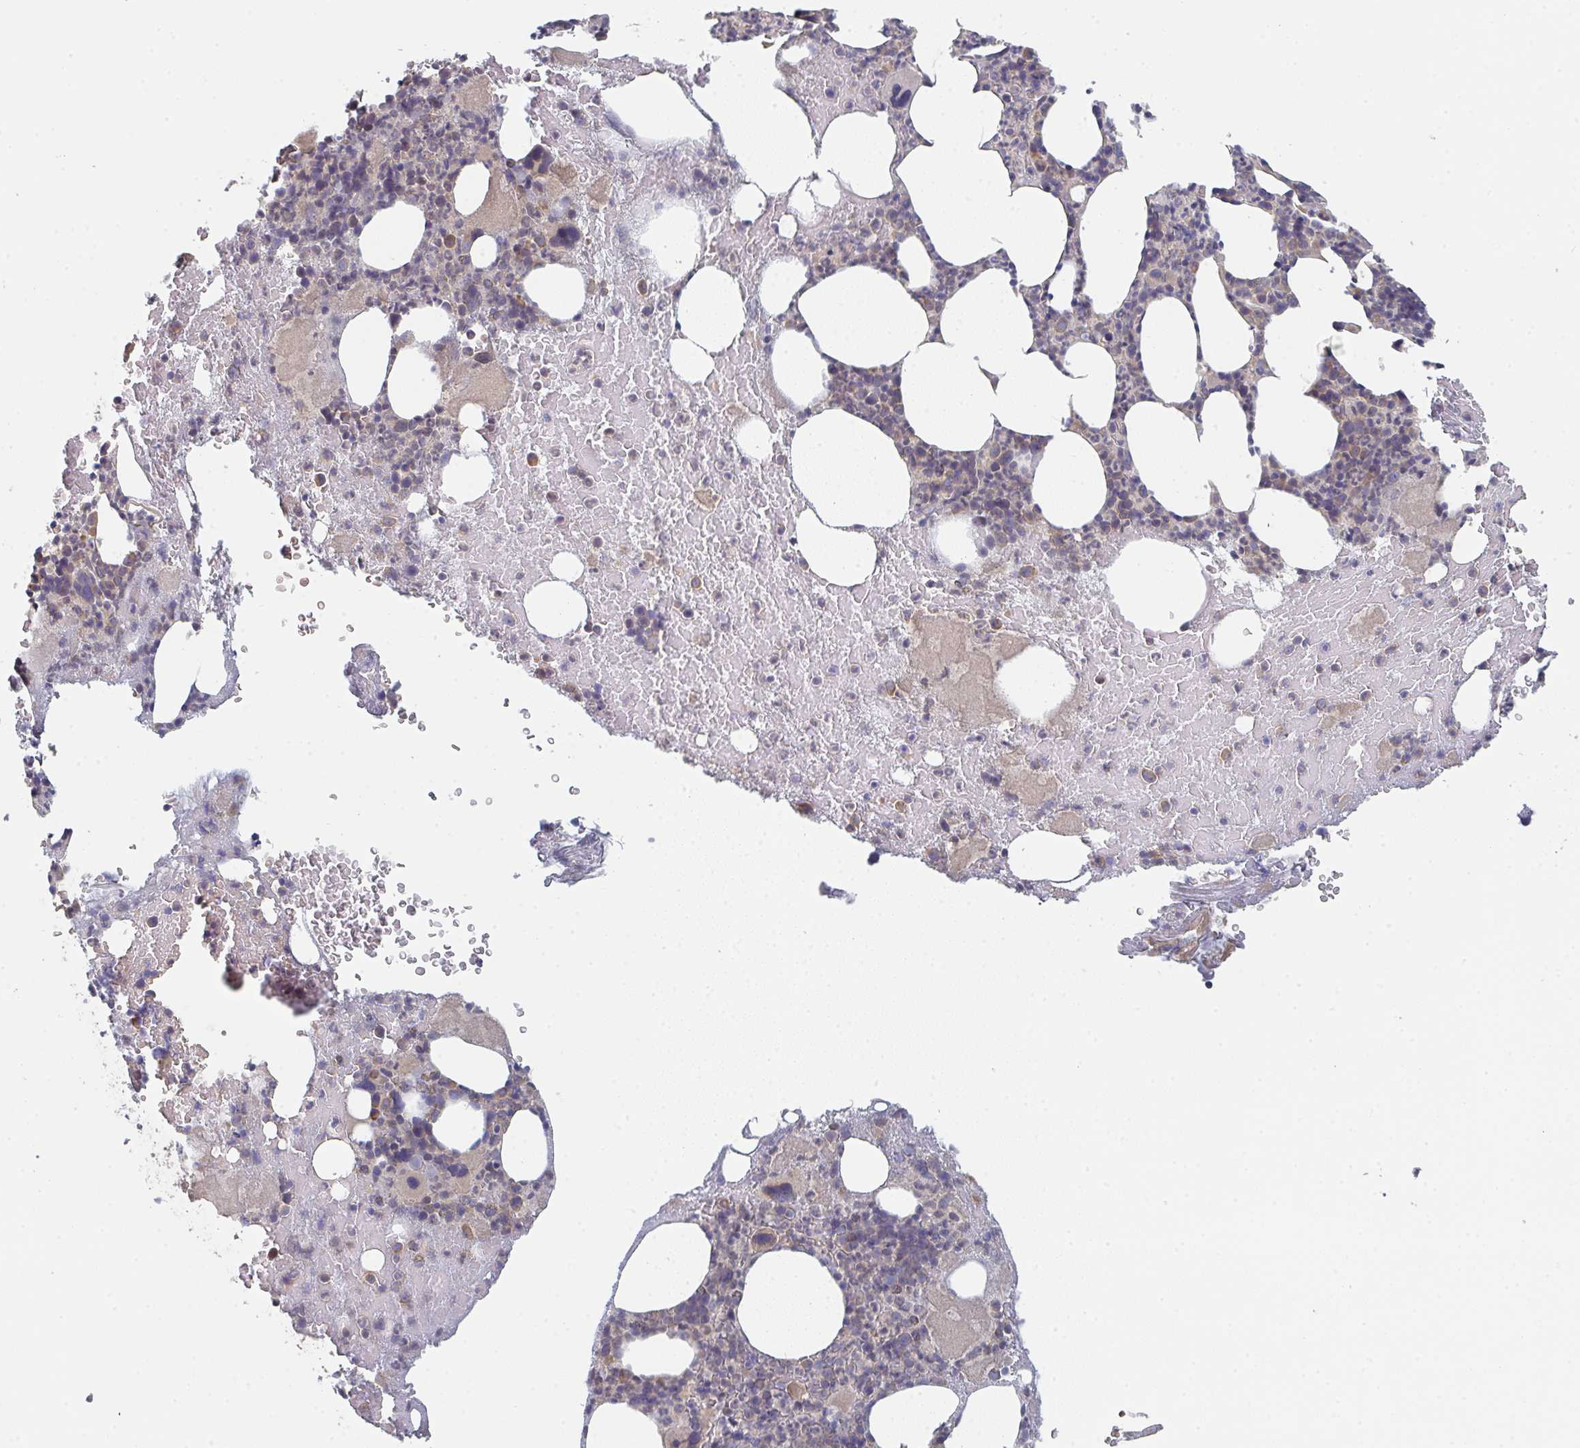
{"staining": {"intensity": "weak", "quantity": "<25%", "location": "cytoplasmic/membranous"}, "tissue": "bone marrow", "cell_type": "Hematopoietic cells", "image_type": "normal", "snomed": [{"axis": "morphology", "description": "Normal tissue, NOS"}, {"axis": "topography", "description": "Bone marrow"}], "caption": "IHC of unremarkable bone marrow displays no positivity in hematopoietic cells.", "gene": "ELOVL1", "patient": {"sex": "female", "age": 59}}